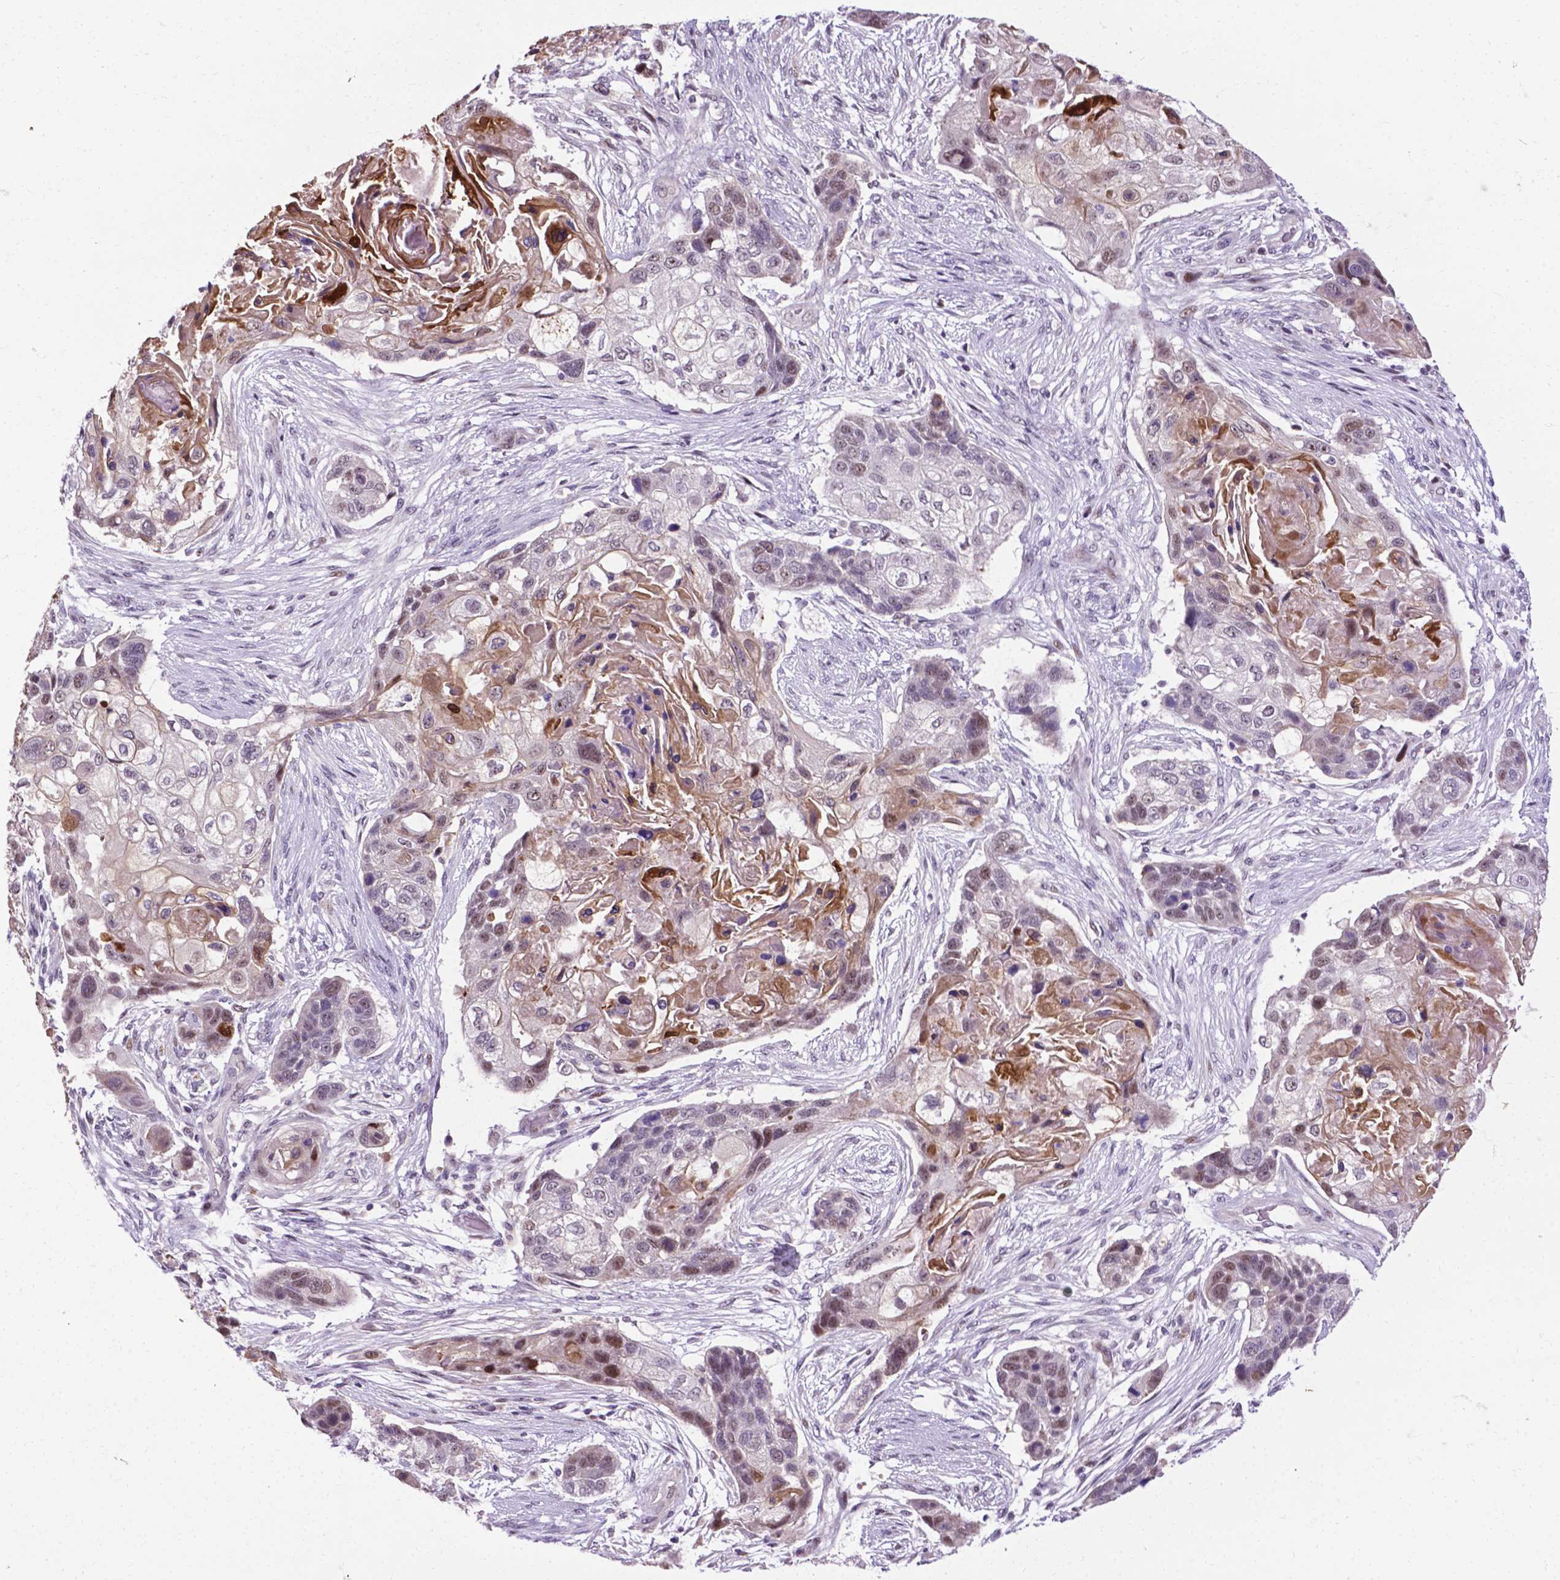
{"staining": {"intensity": "moderate", "quantity": "<25%", "location": "nuclear"}, "tissue": "lung cancer", "cell_type": "Tumor cells", "image_type": "cancer", "snomed": [{"axis": "morphology", "description": "Squamous cell carcinoma, NOS"}, {"axis": "topography", "description": "Lung"}], "caption": "An immunohistochemistry histopathology image of tumor tissue is shown. Protein staining in brown highlights moderate nuclear positivity in lung squamous cell carcinoma within tumor cells. (IHC, brightfield microscopy, high magnification).", "gene": "SMAD3", "patient": {"sex": "male", "age": 69}}